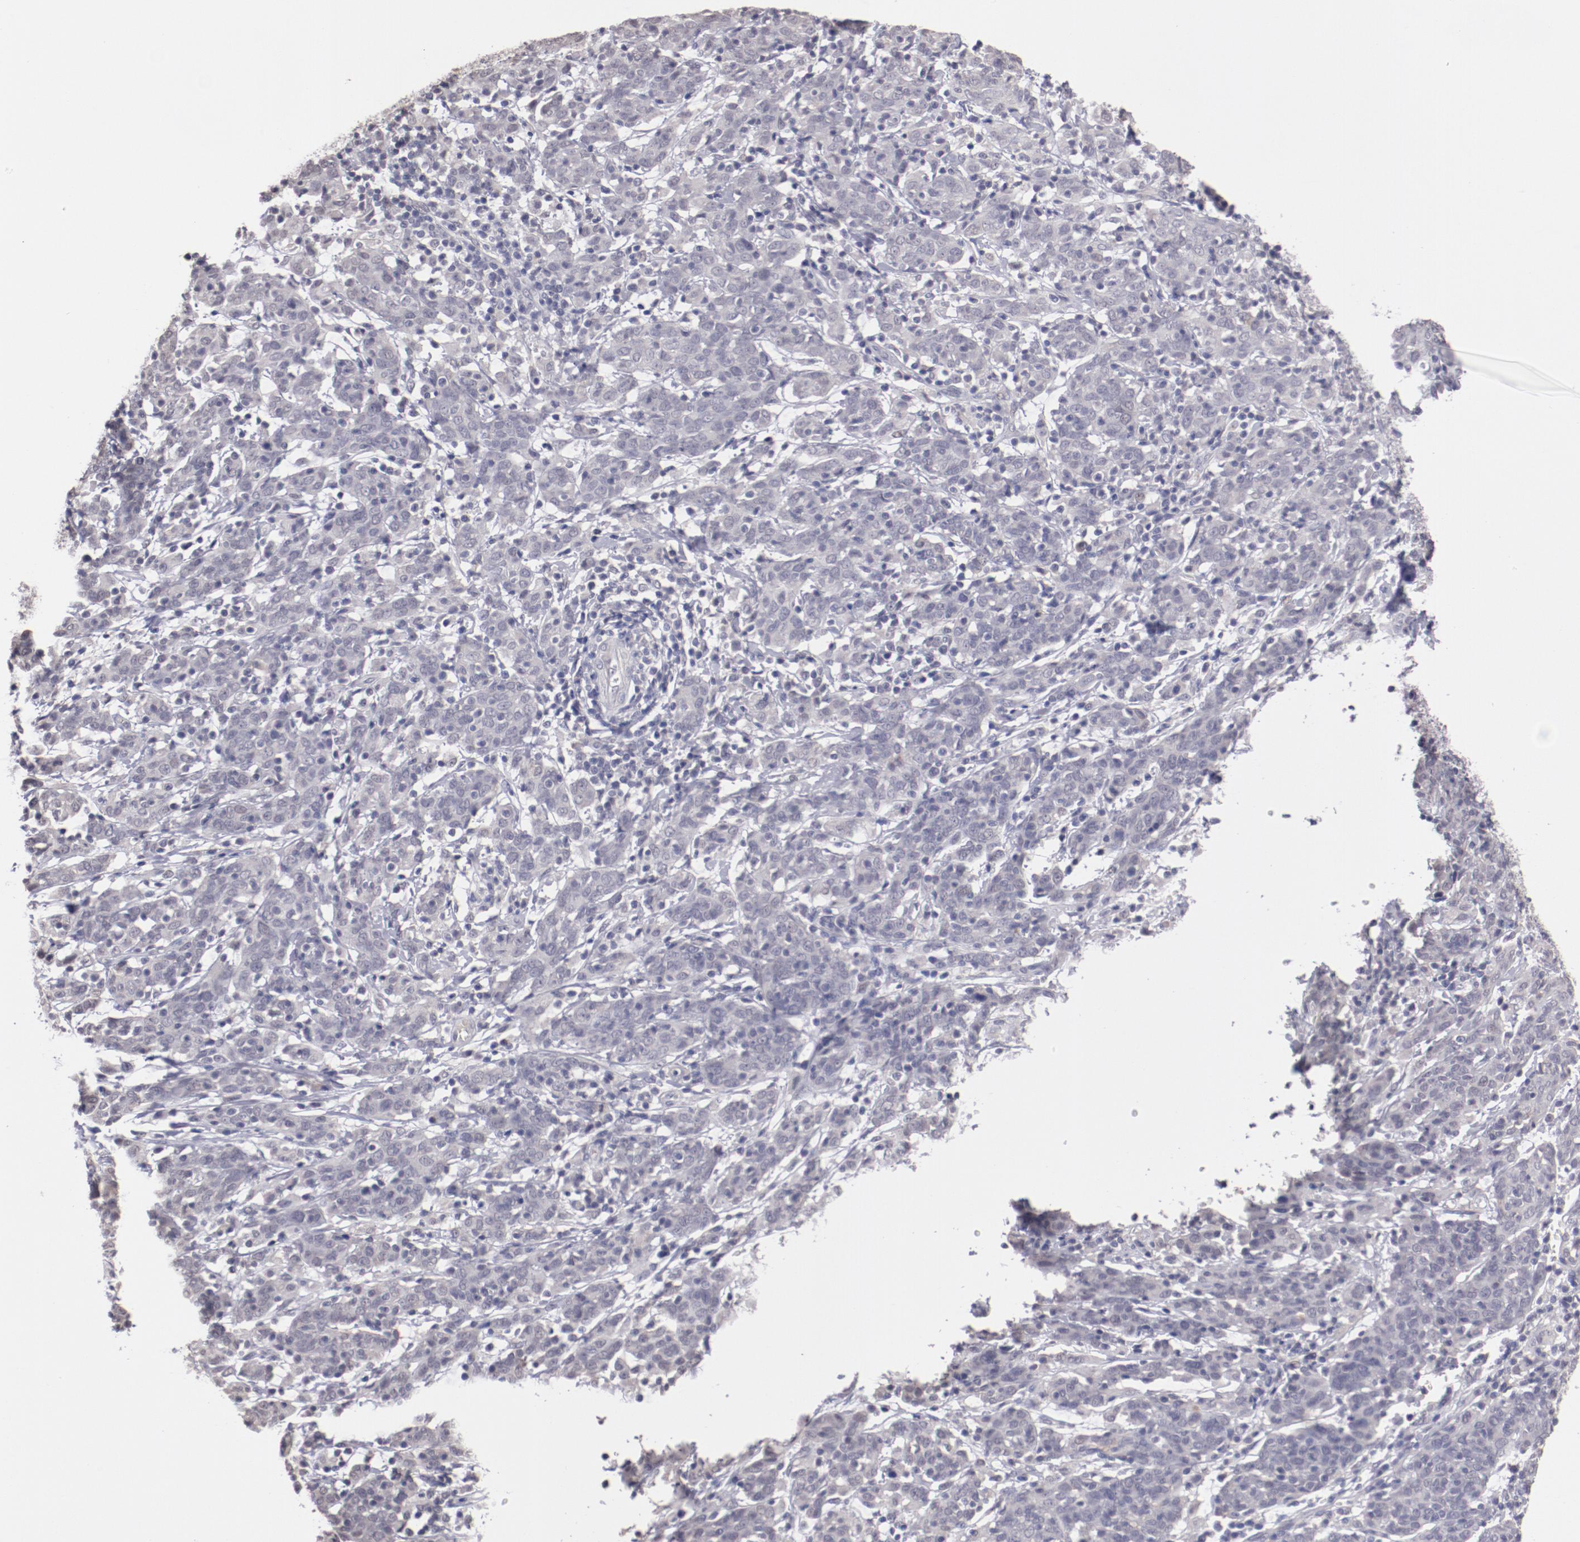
{"staining": {"intensity": "negative", "quantity": "none", "location": "none"}, "tissue": "cervical cancer", "cell_type": "Tumor cells", "image_type": "cancer", "snomed": [{"axis": "morphology", "description": "Normal tissue, NOS"}, {"axis": "morphology", "description": "Squamous cell carcinoma, NOS"}, {"axis": "topography", "description": "Cervix"}], "caption": "Protein analysis of cervical squamous cell carcinoma reveals no significant staining in tumor cells.", "gene": "NRXN3", "patient": {"sex": "female", "age": 67}}